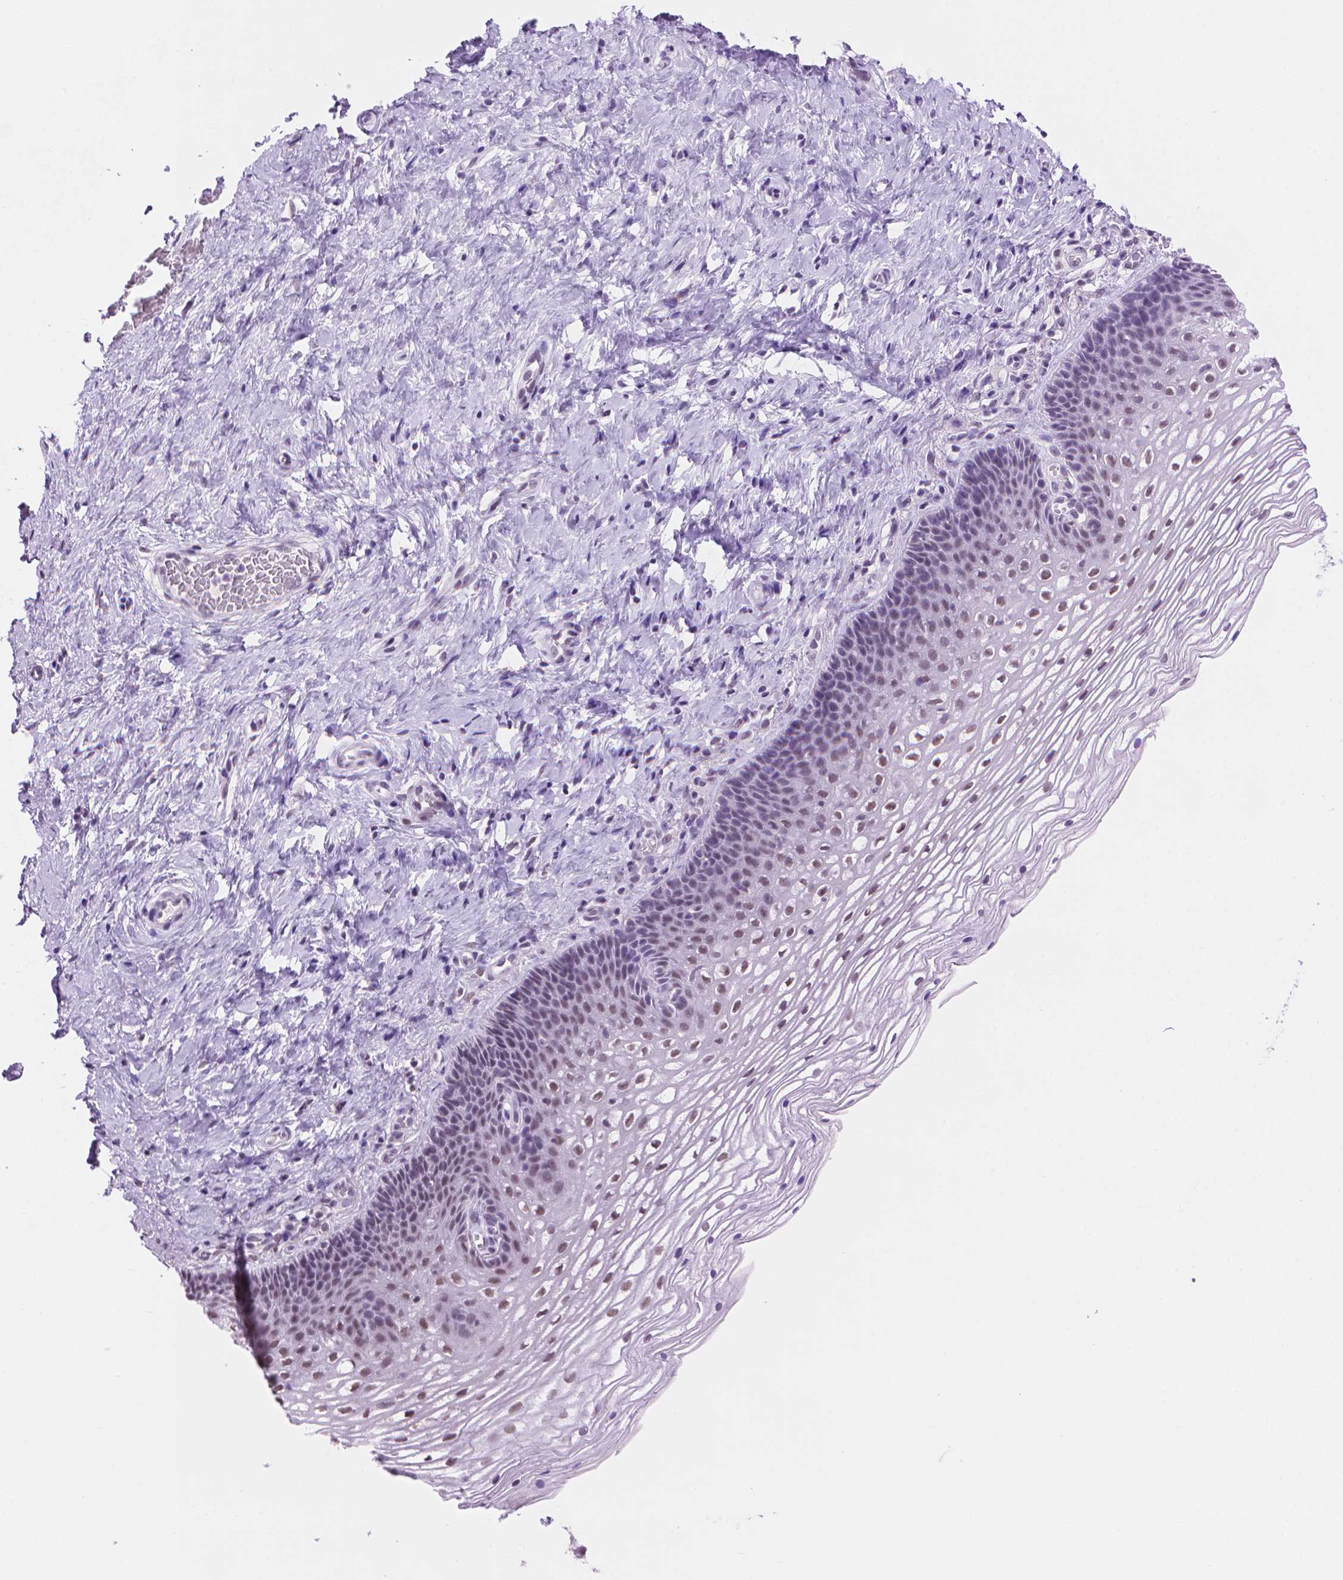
{"staining": {"intensity": "strong", "quantity": ">75%", "location": "nuclear"}, "tissue": "cervix", "cell_type": "Glandular cells", "image_type": "normal", "snomed": [{"axis": "morphology", "description": "Normal tissue, NOS"}, {"axis": "topography", "description": "Cervix"}], "caption": "There is high levels of strong nuclear expression in glandular cells of normal cervix, as demonstrated by immunohistochemical staining (brown color).", "gene": "RPA4", "patient": {"sex": "female", "age": 34}}